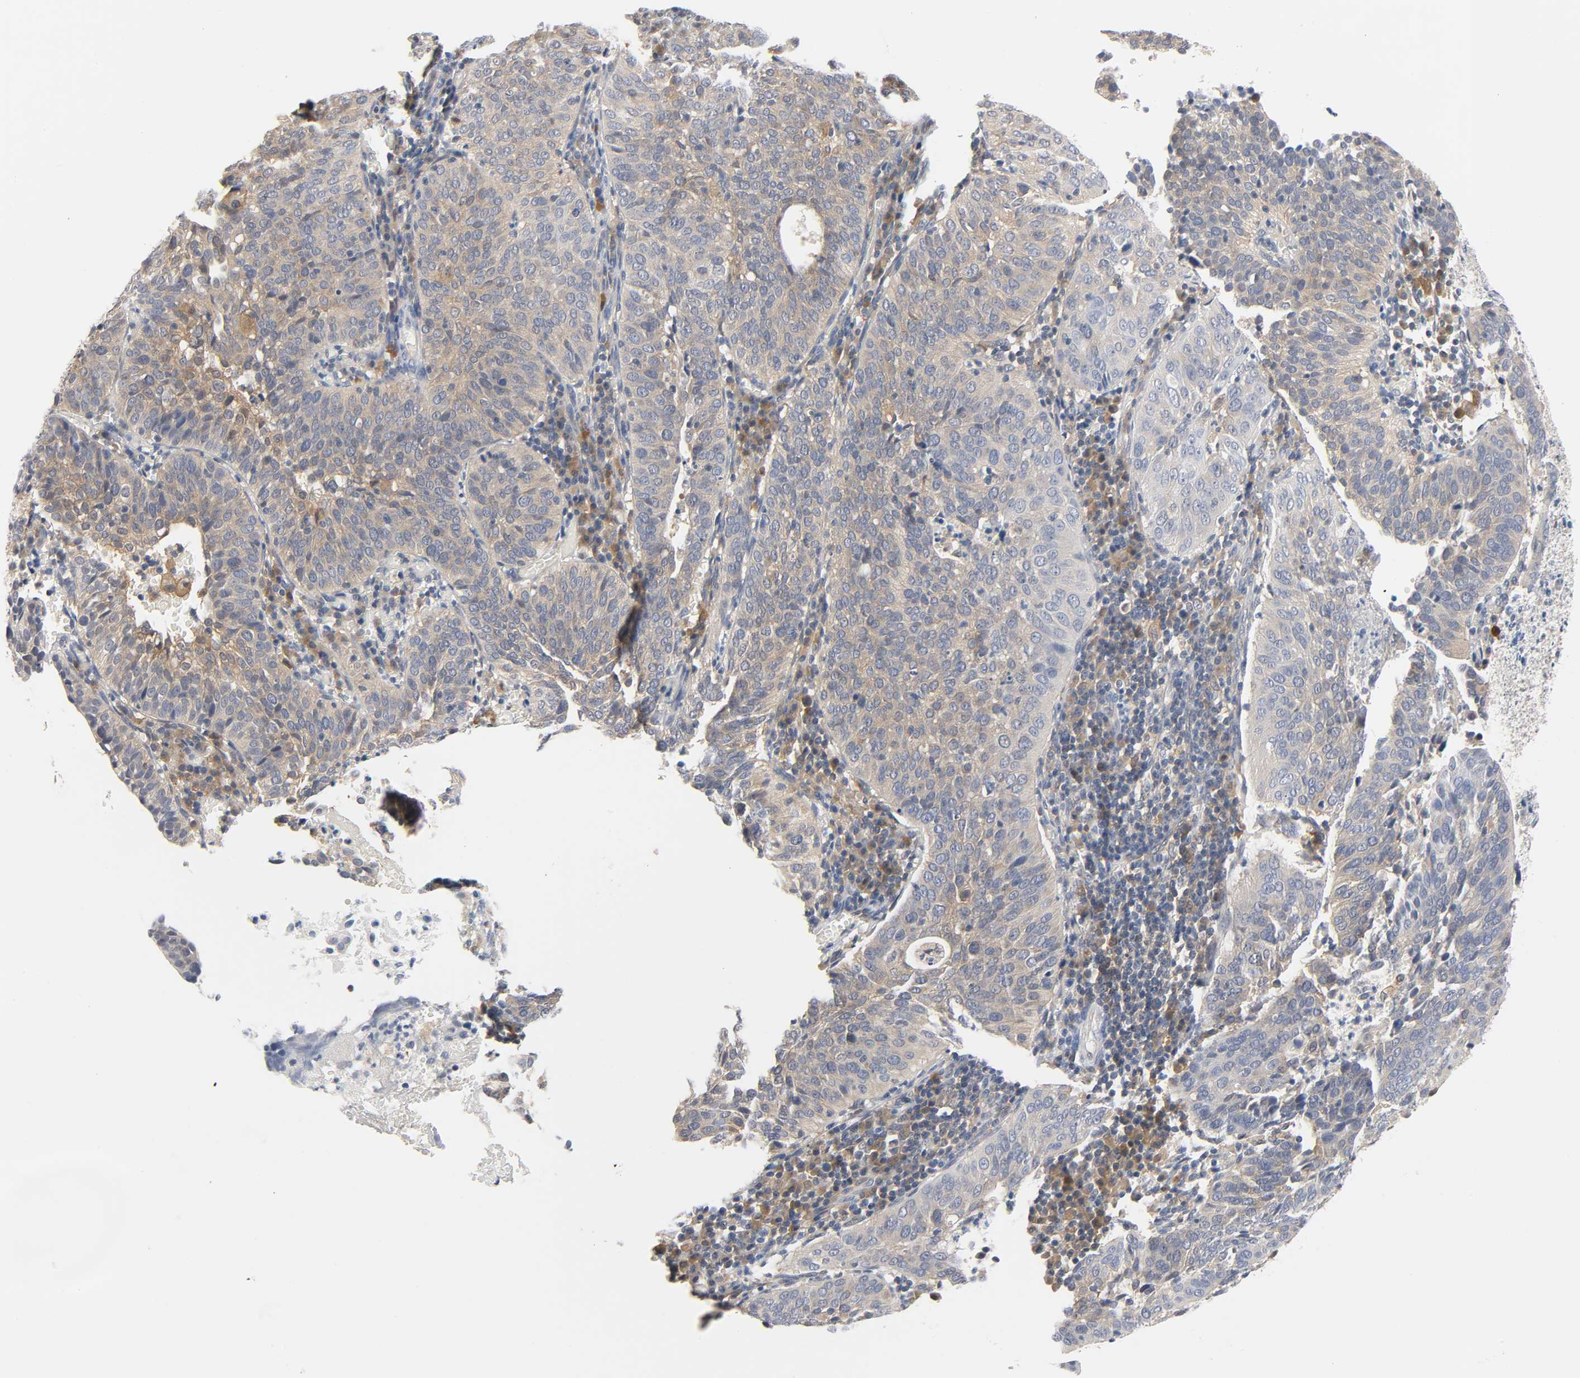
{"staining": {"intensity": "weak", "quantity": "25%-75%", "location": "cytoplasmic/membranous"}, "tissue": "cervical cancer", "cell_type": "Tumor cells", "image_type": "cancer", "snomed": [{"axis": "morphology", "description": "Squamous cell carcinoma, NOS"}, {"axis": "topography", "description": "Cervix"}], "caption": "Human cervical squamous cell carcinoma stained with a brown dye demonstrates weak cytoplasmic/membranous positive positivity in about 25%-75% of tumor cells.", "gene": "FYN", "patient": {"sex": "female", "age": 39}}